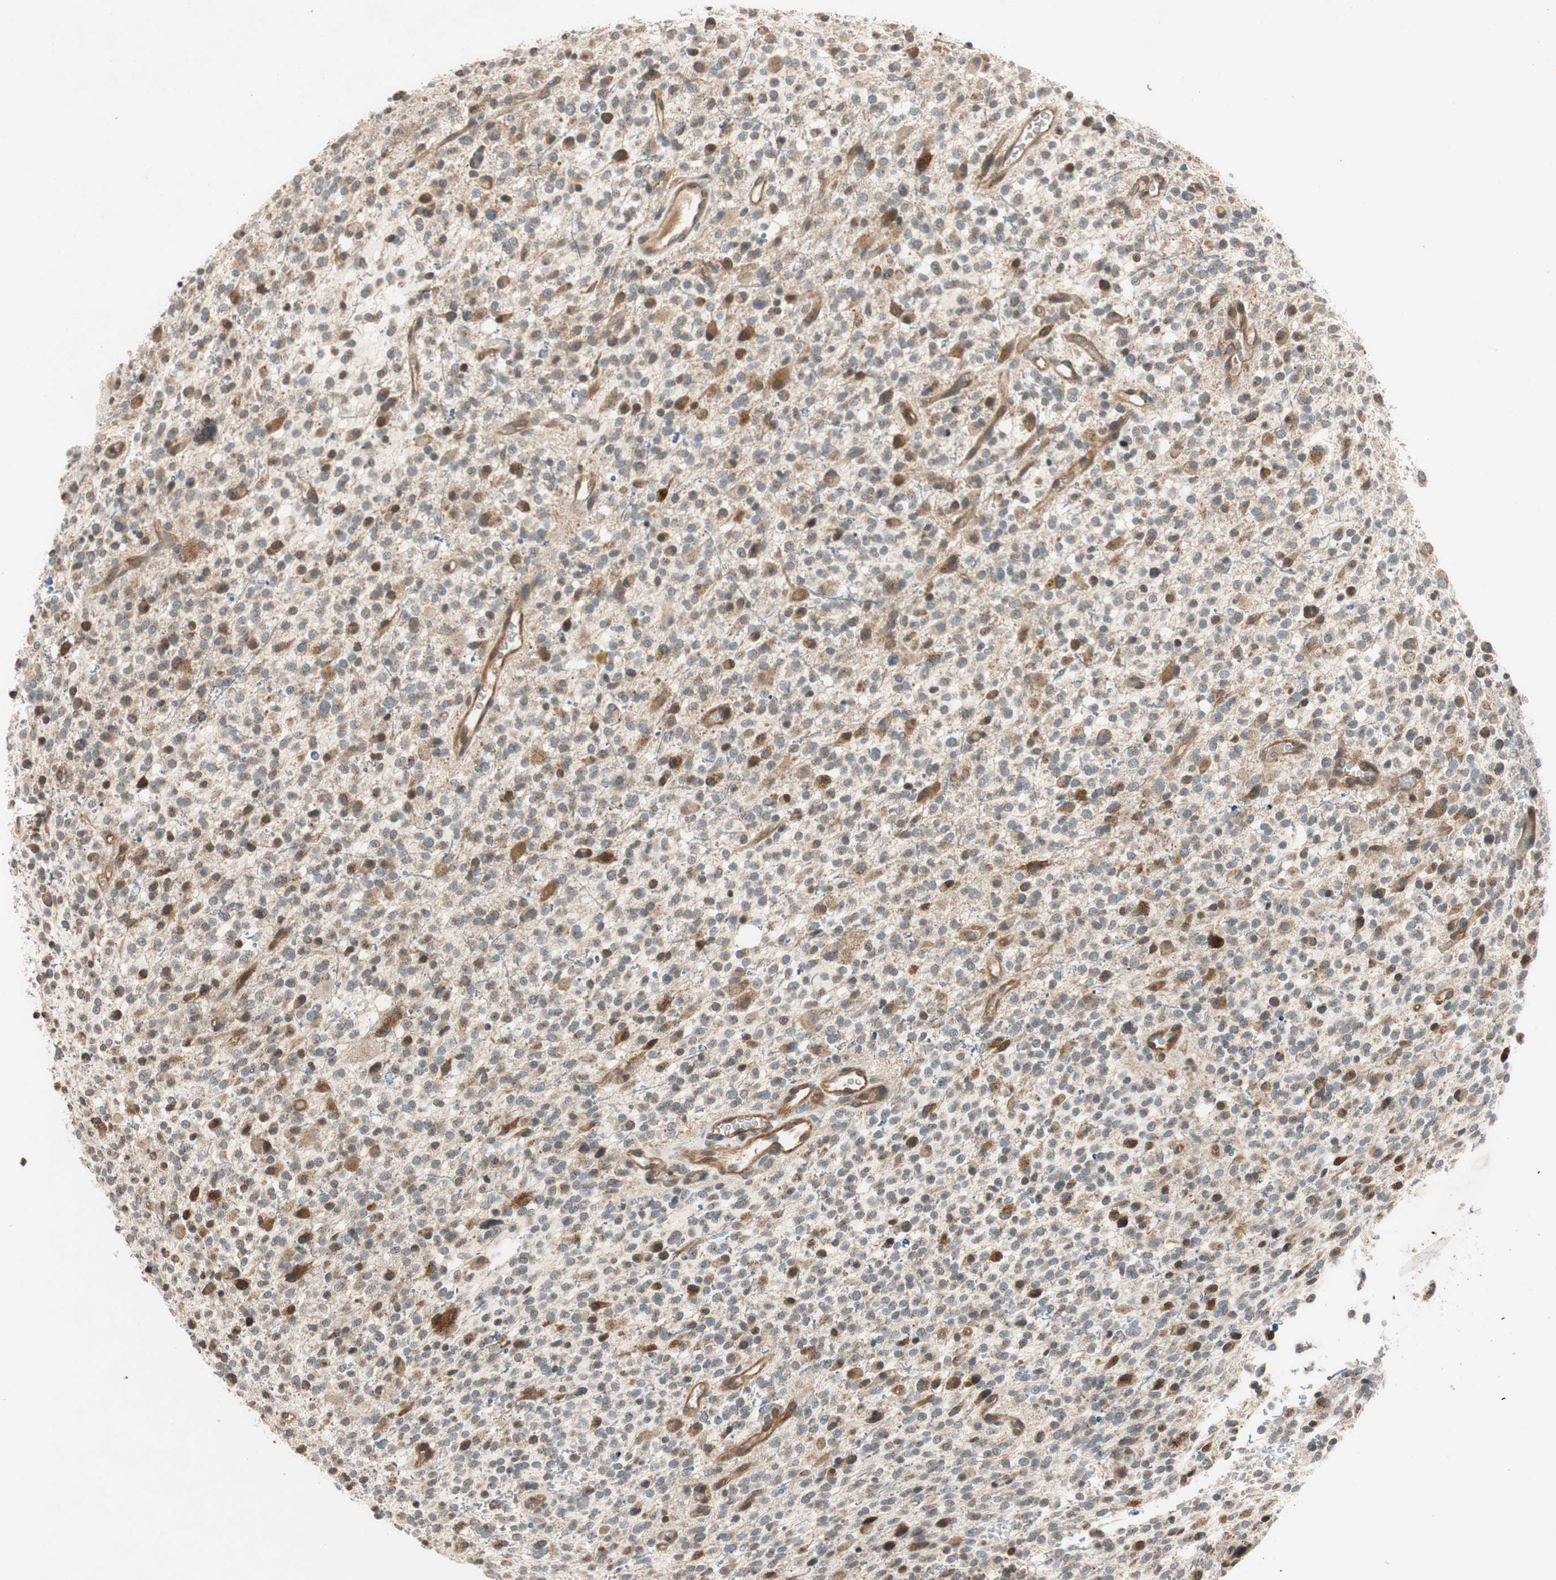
{"staining": {"intensity": "moderate", "quantity": "25%-75%", "location": "cytoplasmic/membranous"}, "tissue": "glioma", "cell_type": "Tumor cells", "image_type": "cancer", "snomed": [{"axis": "morphology", "description": "Glioma, malignant, High grade"}, {"axis": "topography", "description": "Brain"}], "caption": "Tumor cells show moderate cytoplasmic/membranous expression in about 25%-75% of cells in malignant glioma (high-grade).", "gene": "GCLM", "patient": {"sex": "male", "age": 48}}